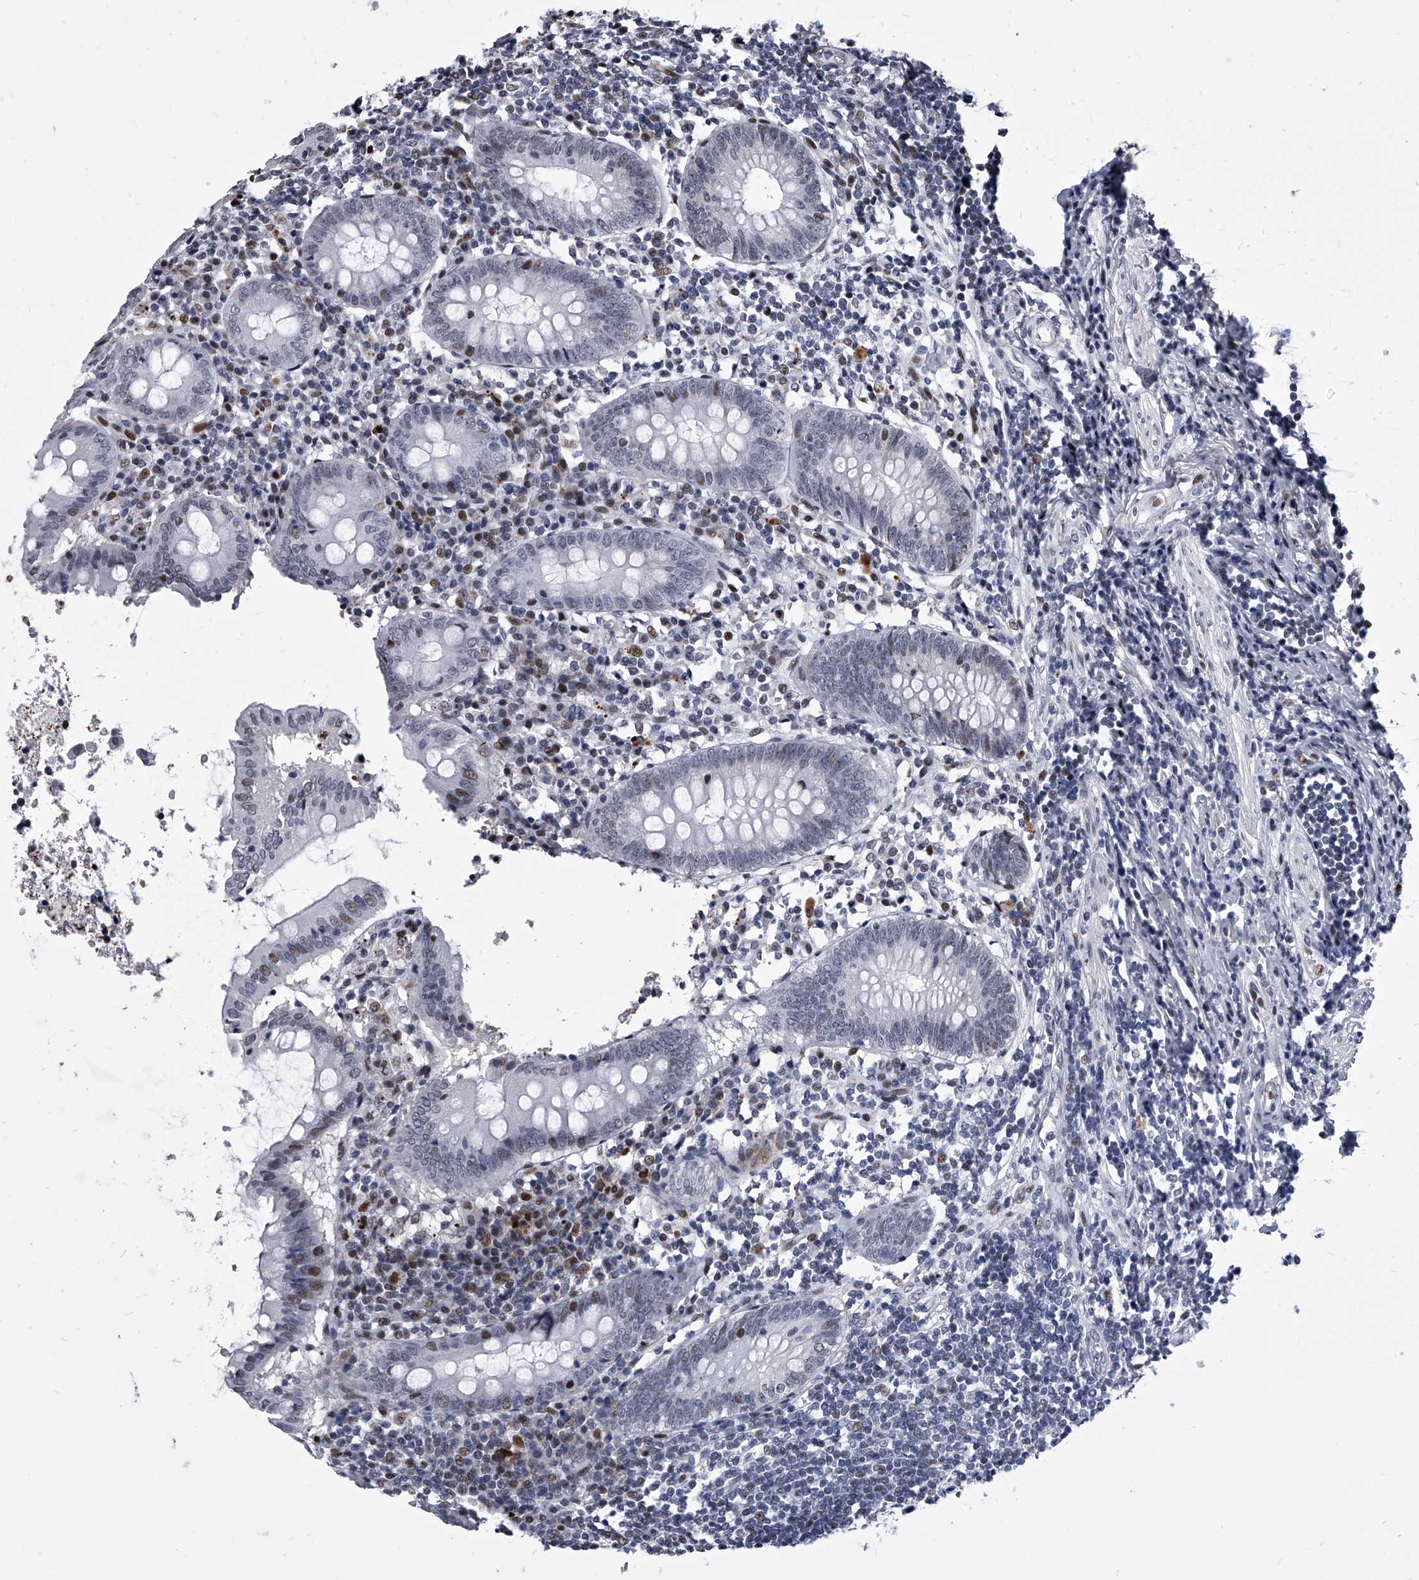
{"staining": {"intensity": "moderate", "quantity": "<25%", "location": "nuclear"}, "tissue": "appendix", "cell_type": "Glandular cells", "image_type": "normal", "snomed": [{"axis": "morphology", "description": "Normal tissue, NOS"}, {"axis": "topography", "description": "Appendix"}], "caption": "Appendix stained with DAB IHC demonstrates low levels of moderate nuclear expression in about <25% of glandular cells. (DAB IHC with brightfield microscopy, high magnification).", "gene": "CMTR1", "patient": {"sex": "female", "age": 54}}